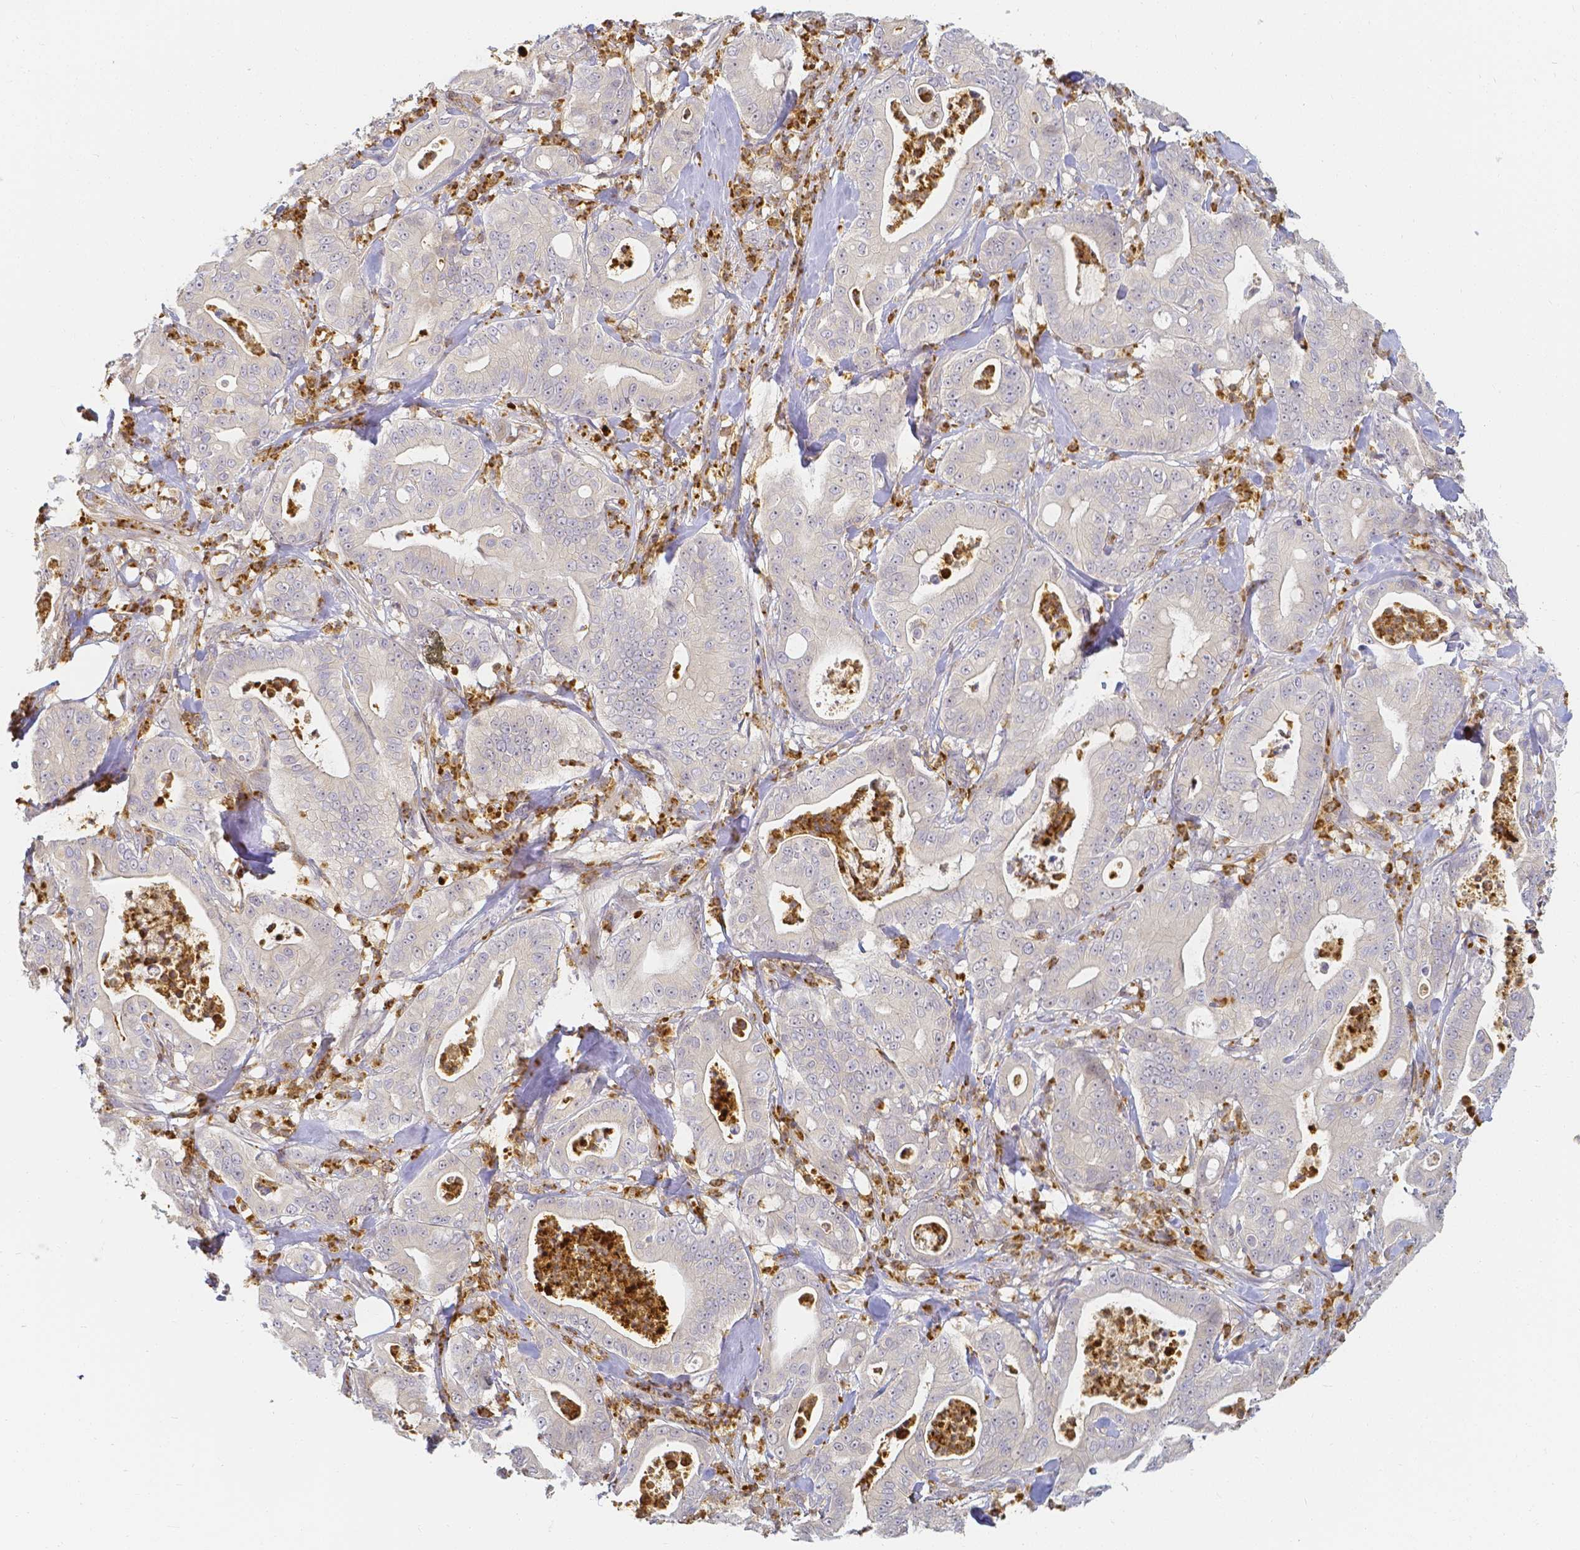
{"staining": {"intensity": "negative", "quantity": "none", "location": "none"}, "tissue": "pancreatic cancer", "cell_type": "Tumor cells", "image_type": "cancer", "snomed": [{"axis": "morphology", "description": "Adenocarcinoma, NOS"}, {"axis": "topography", "description": "Pancreas"}], "caption": "The histopathology image exhibits no staining of tumor cells in pancreatic cancer. (Stains: DAB (3,3'-diaminobenzidine) immunohistochemistry (IHC) with hematoxylin counter stain, Microscopy: brightfield microscopy at high magnification).", "gene": "KCNH1", "patient": {"sex": "male", "age": 71}}